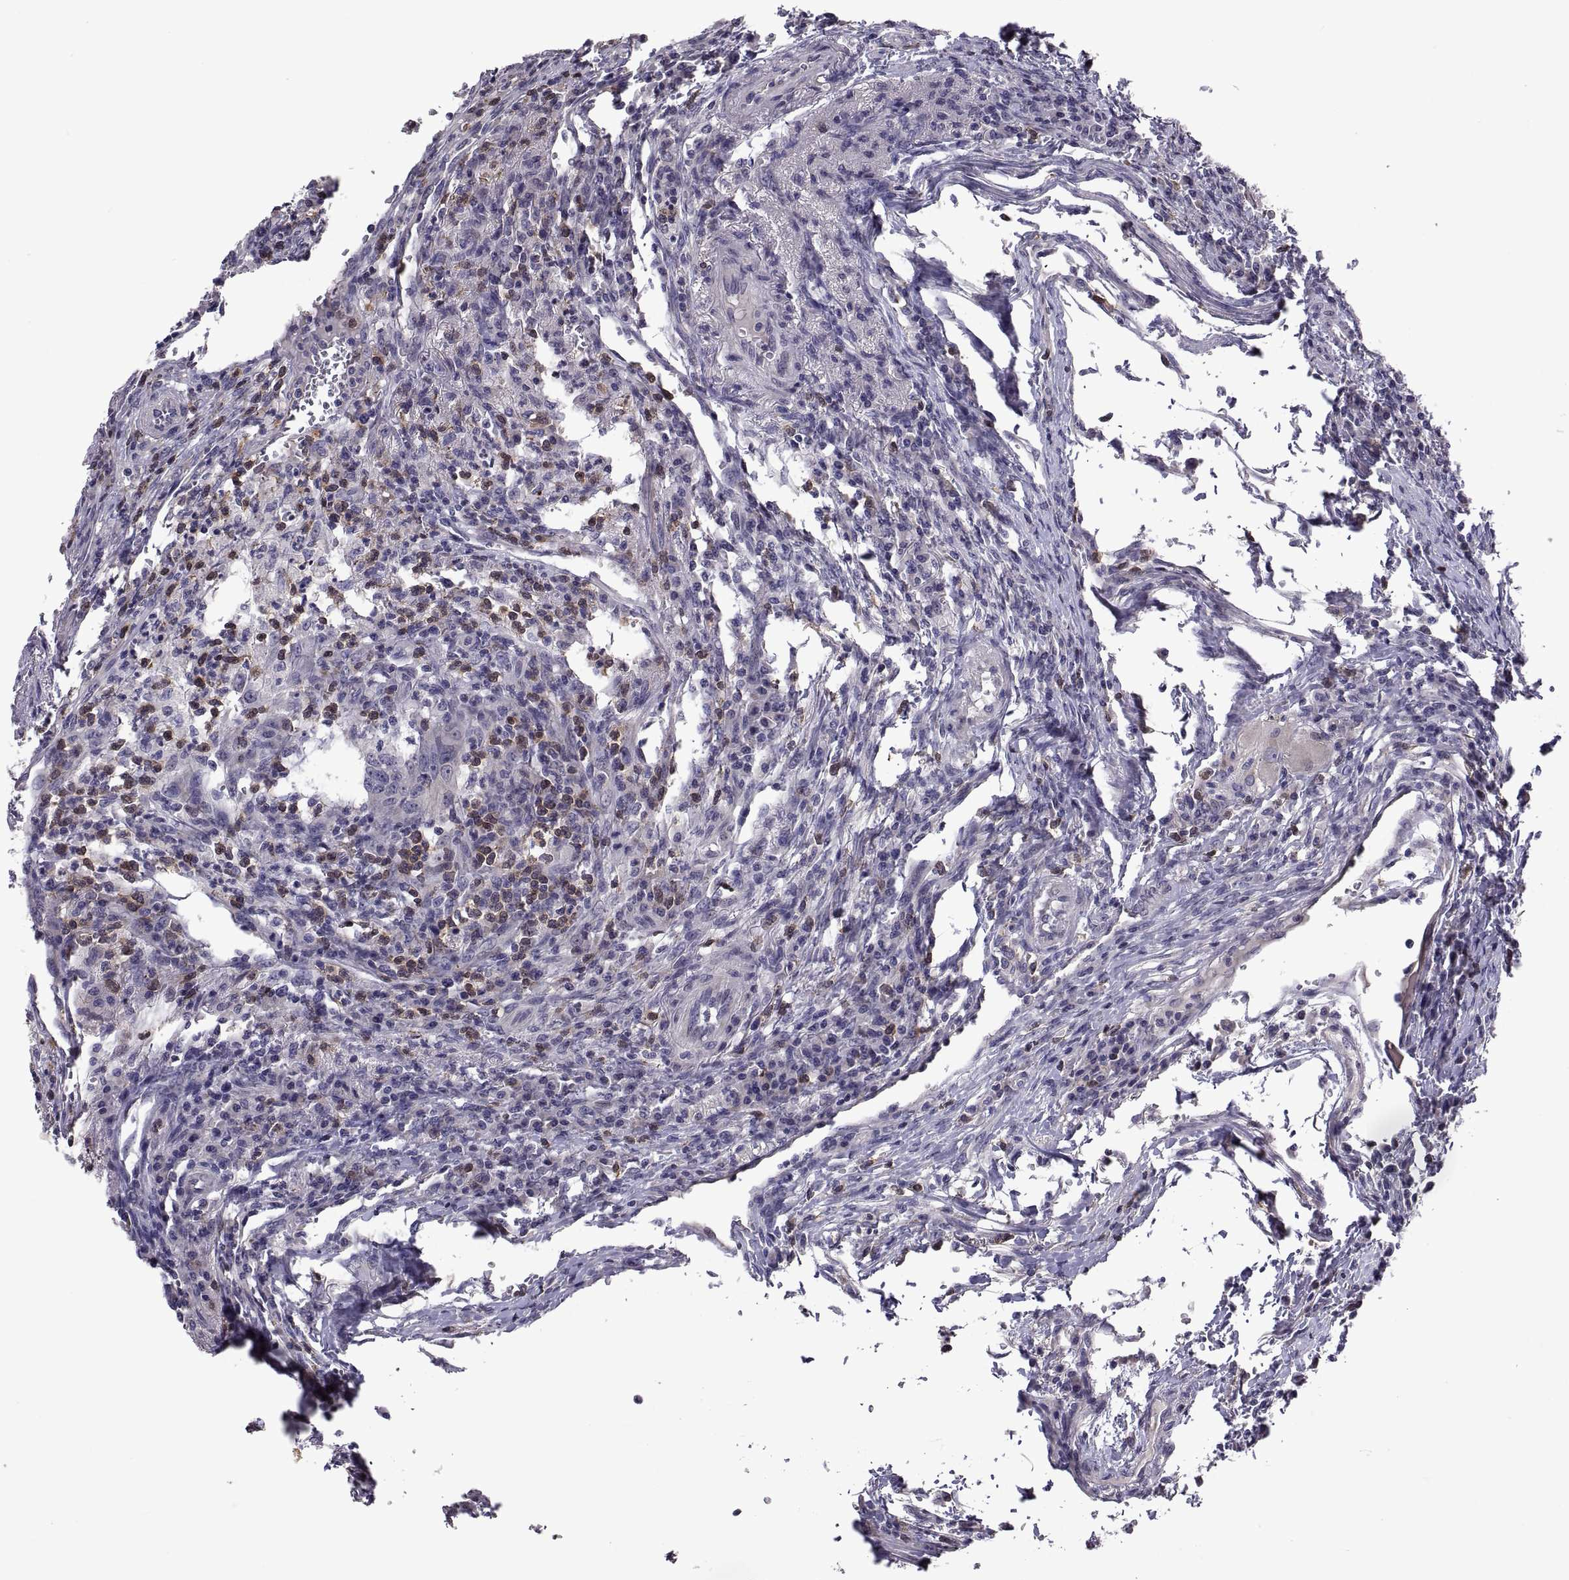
{"staining": {"intensity": "negative", "quantity": "none", "location": "none"}, "tissue": "colorectal cancer", "cell_type": "Tumor cells", "image_type": "cancer", "snomed": [{"axis": "morphology", "description": "Adenocarcinoma, NOS"}, {"axis": "topography", "description": "Colon"}], "caption": "A micrograph of colorectal cancer (adenocarcinoma) stained for a protein shows no brown staining in tumor cells. Nuclei are stained in blue.", "gene": "NPTX2", "patient": {"sex": "female", "age": 70}}